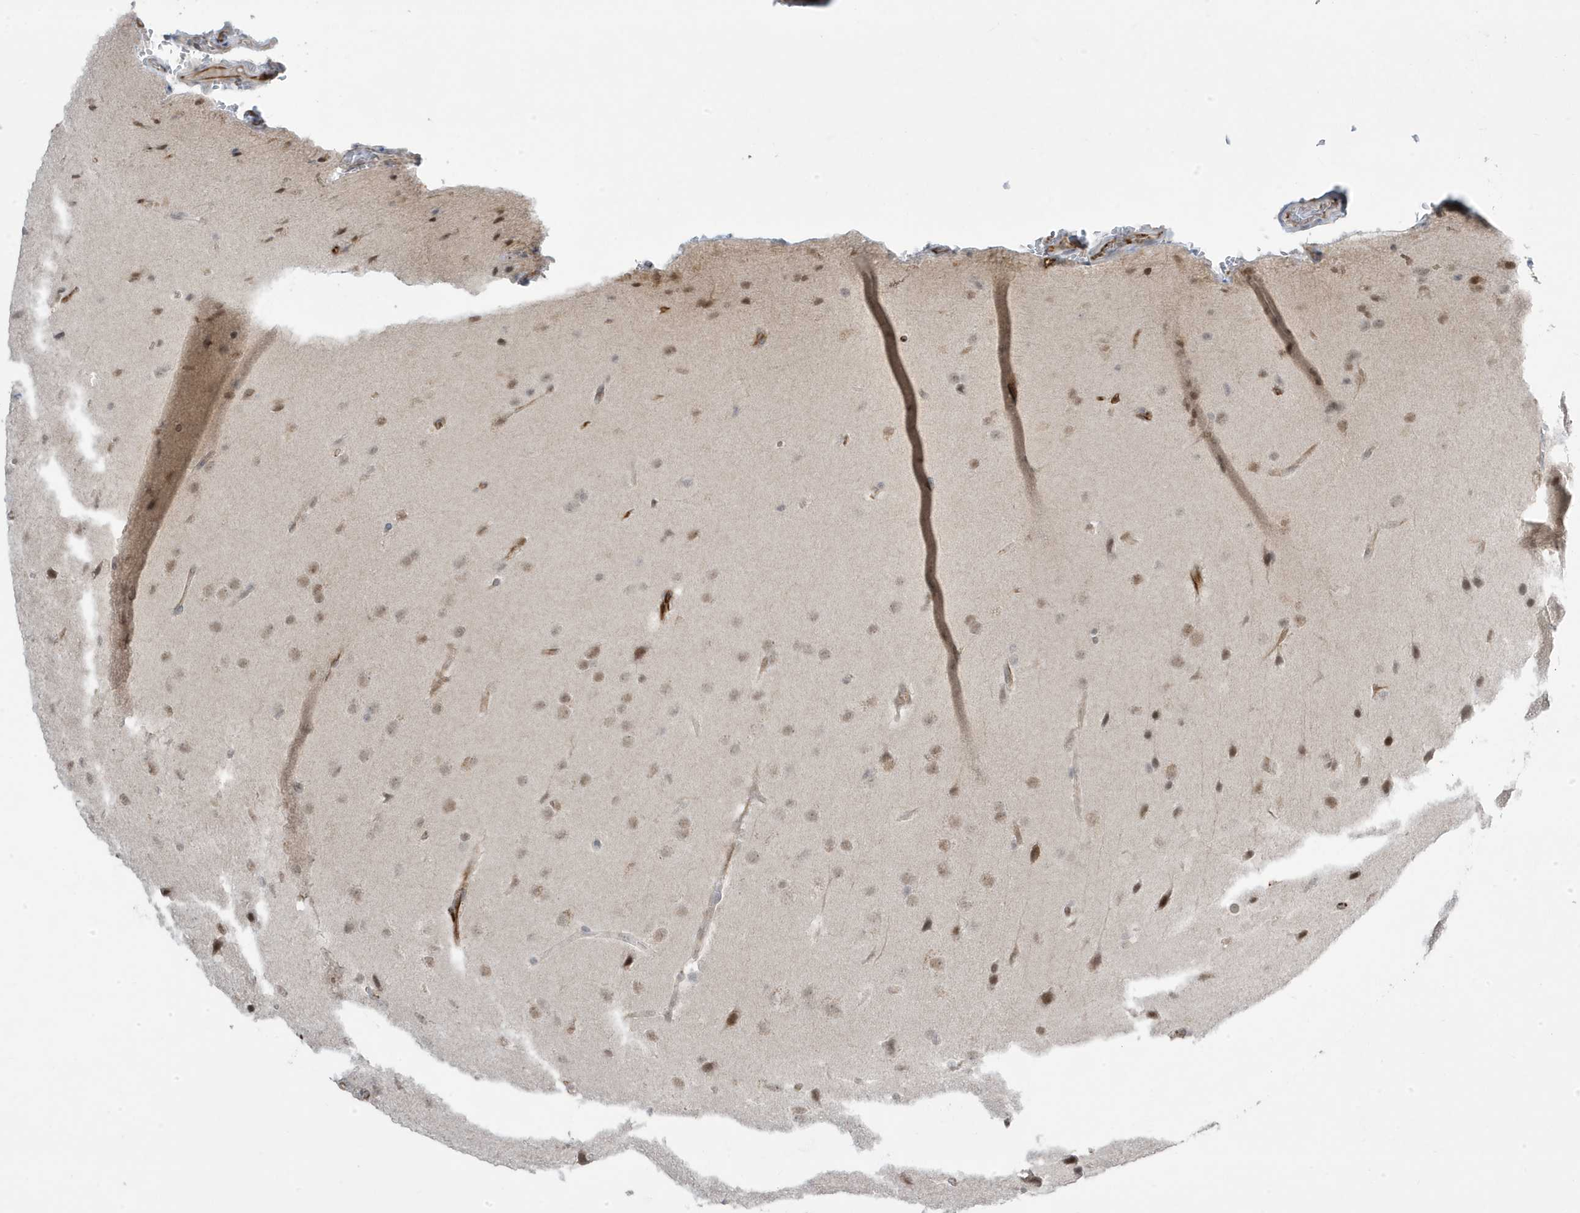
{"staining": {"intensity": "moderate", "quantity": ">75%", "location": "cytoplasmic/membranous,nuclear"}, "tissue": "glioma", "cell_type": "Tumor cells", "image_type": "cancer", "snomed": [{"axis": "morphology", "description": "Glioma, malignant, Low grade"}, {"axis": "topography", "description": "Brain"}], "caption": "An image showing moderate cytoplasmic/membranous and nuclear staining in approximately >75% of tumor cells in glioma, as visualized by brown immunohistochemical staining.", "gene": "ADAMTSL3", "patient": {"sex": "female", "age": 37}}